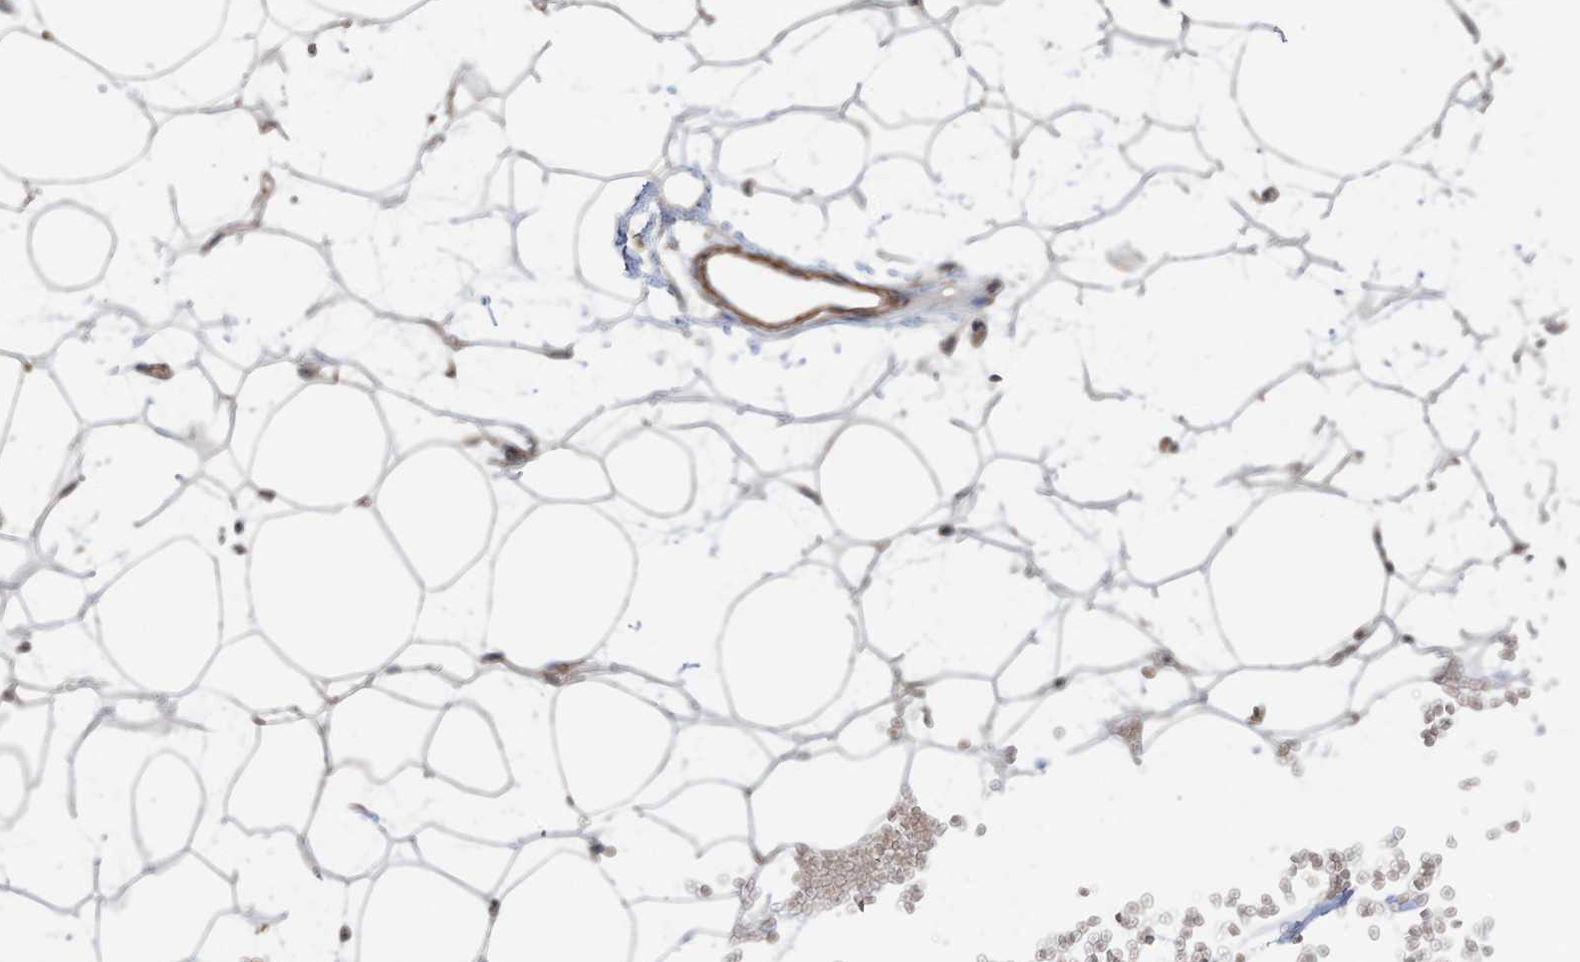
{"staining": {"intensity": "weak", "quantity": ">75%", "location": "cytoplasmic/membranous"}, "tissue": "adipose tissue", "cell_type": "Adipocytes", "image_type": "normal", "snomed": [{"axis": "morphology", "description": "Normal tissue, NOS"}, {"axis": "topography", "description": "Breast"}], "caption": "The photomicrograph demonstrates a brown stain indicating the presence of a protein in the cytoplasmic/membranous of adipocytes in adipose tissue. (DAB = brown stain, brightfield microscopy at high magnification).", "gene": "SLC17A7", "patient": {"sex": "female", "age": 23}}